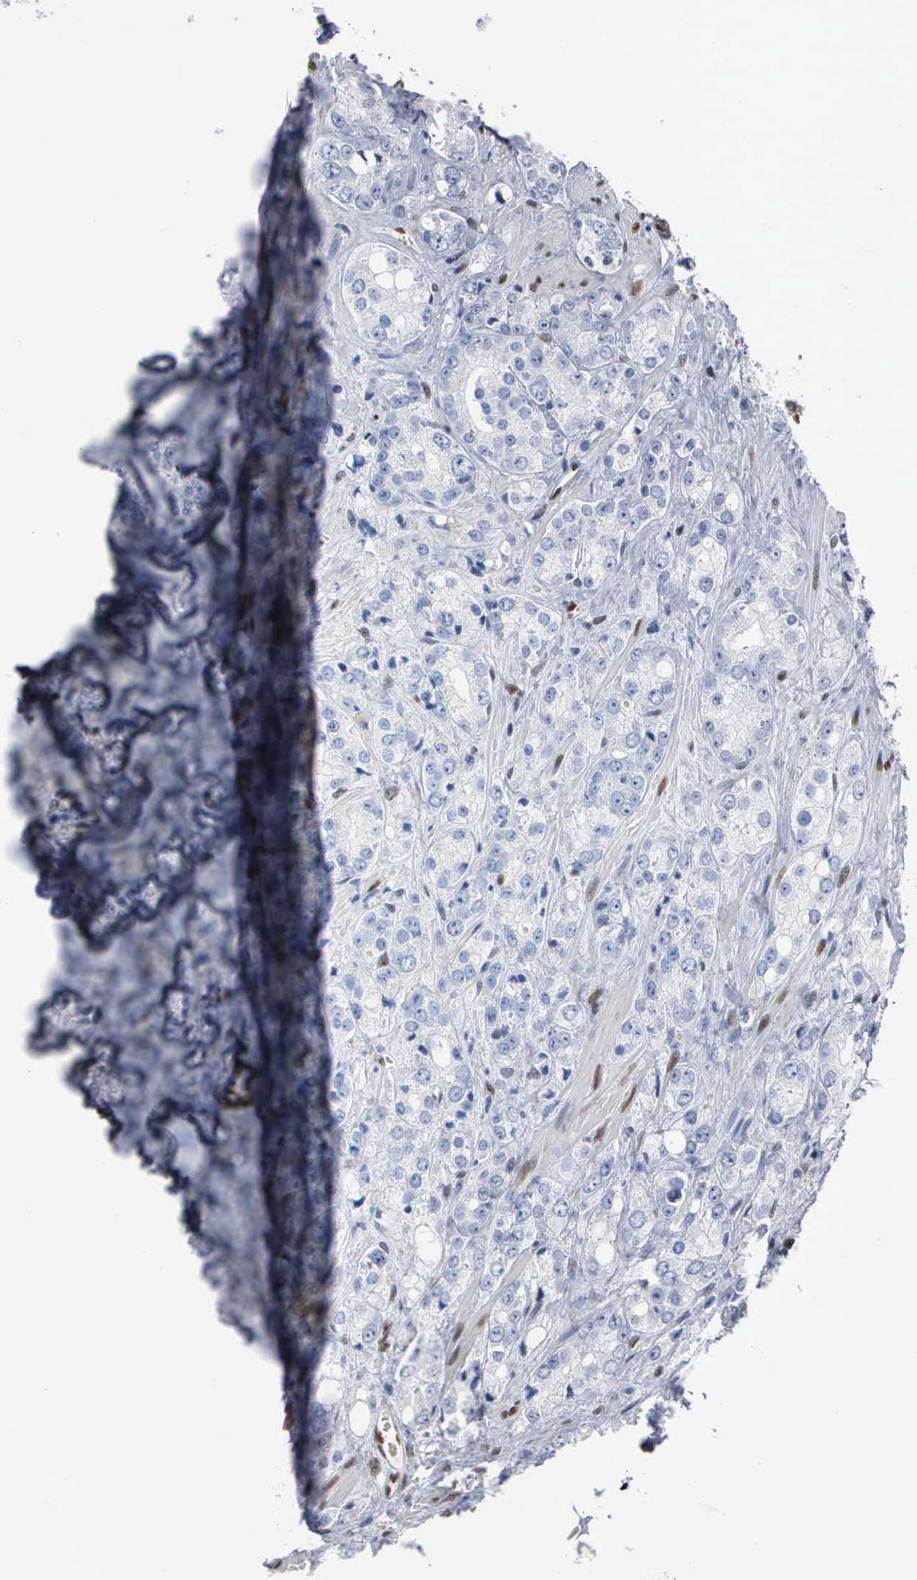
{"staining": {"intensity": "negative", "quantity": "none", "location": "none"}, "tissue": "prostate cancer", "cell_type": "Tumor cells", "image_type": "cancer", "snomed": [{"axis": "morphology", "description": "Adenocarcinoma, Medium grade"}, {"axis": "topography", "description": "Prostate"}], "caption": "The photomicrograph displays no staining of tumor cells in prostate cancer.", "gene": "FGF2", "patient": {"sex": "male", "age": 60}}